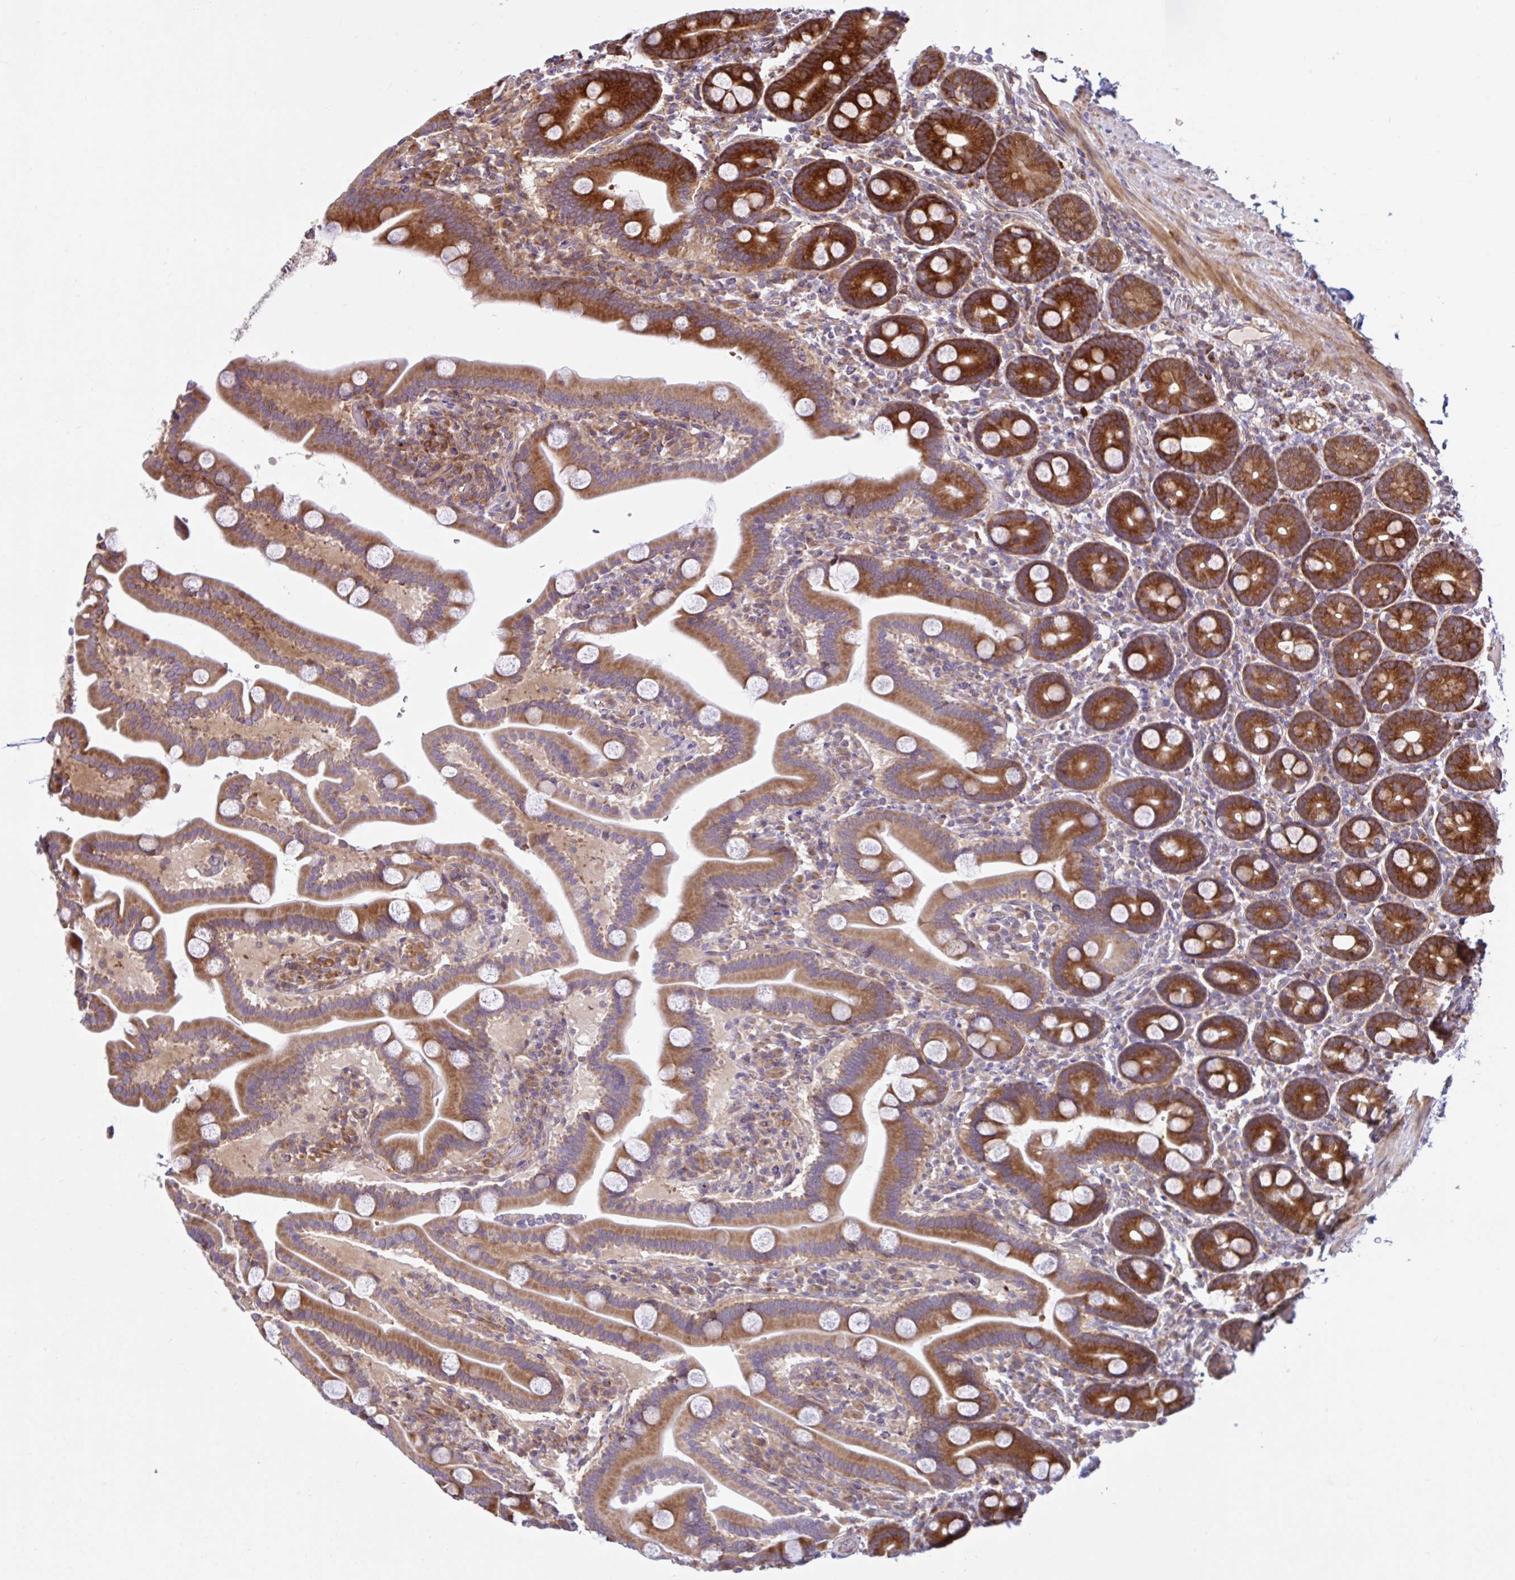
{"staining": {"intensity": "strong", "quantity": ">75%", "location": "cytoplasmic/membranous"}, "tissue": "duodenum", "cell_type": "Glandular cells", "image_type": "normal", "snomed": [{"axis": "morphology", "description": "Normal tissue, NOS"}, {"axis": "topography", "description": "Duodenum"}], "caption": "Human duodenum stained with a protein marker exhibits strong staining in glandular cells.", "gene": "NTPCR", "patient": {"sex": "male", "age": 55}}